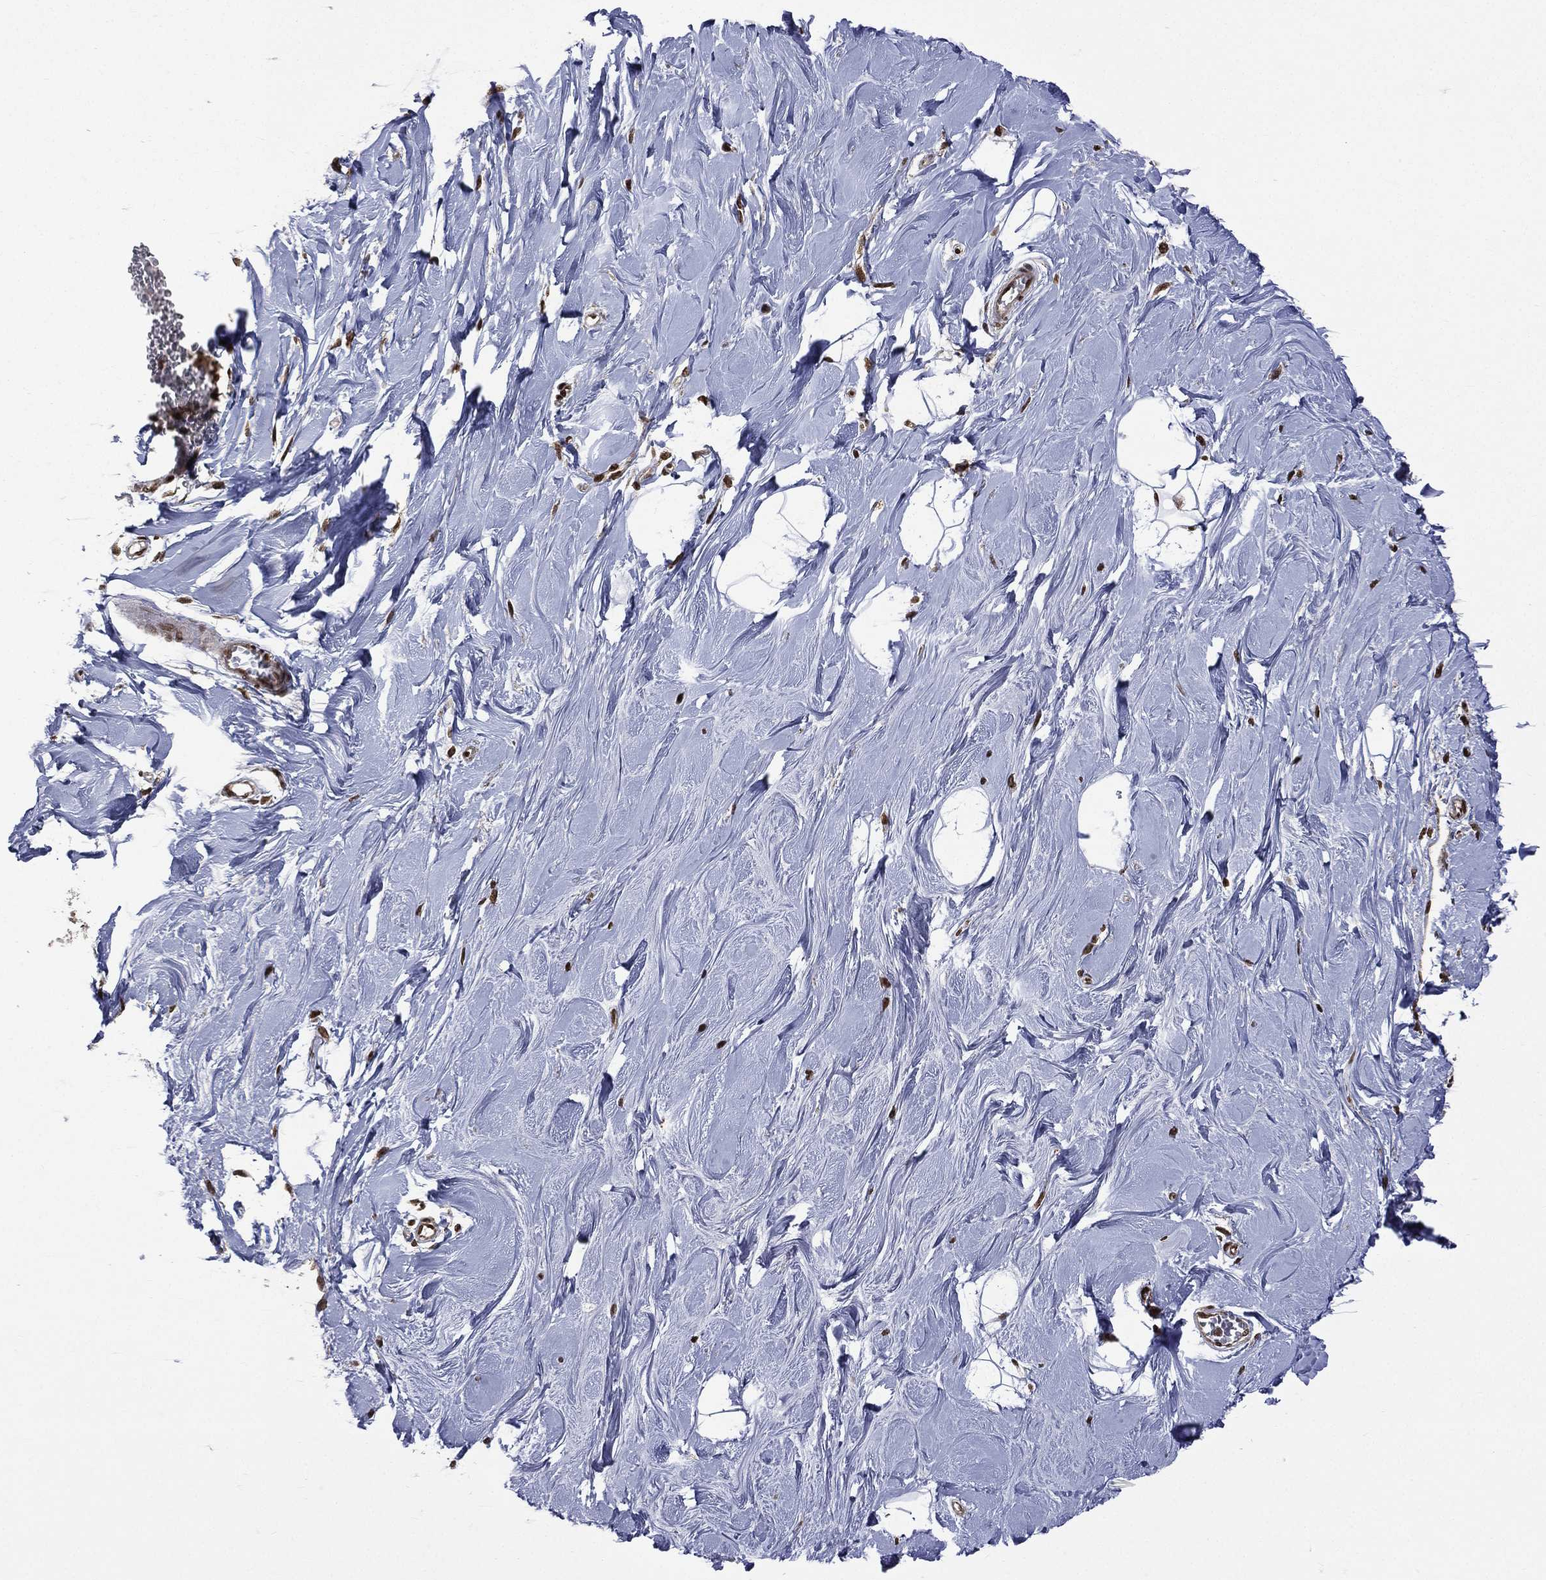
{"staining": {"intensity": "negative", "quantity": "none", "location": "none"}, "tissue": "soft tissue", "cell_type": "Fibroblasts", "image_type": "normal", "snomed": [{"axis": "morphology", "description": "Normal tissue, NOS"}, {"axis": "topography", "description": "Breast"}], "caption": "There is no significant positivity in fibroblasts of soft tissue. (DAB IHC, high magnification).", "gene": "C5orf24", "patient": {"sex": "female", "age": 49}}